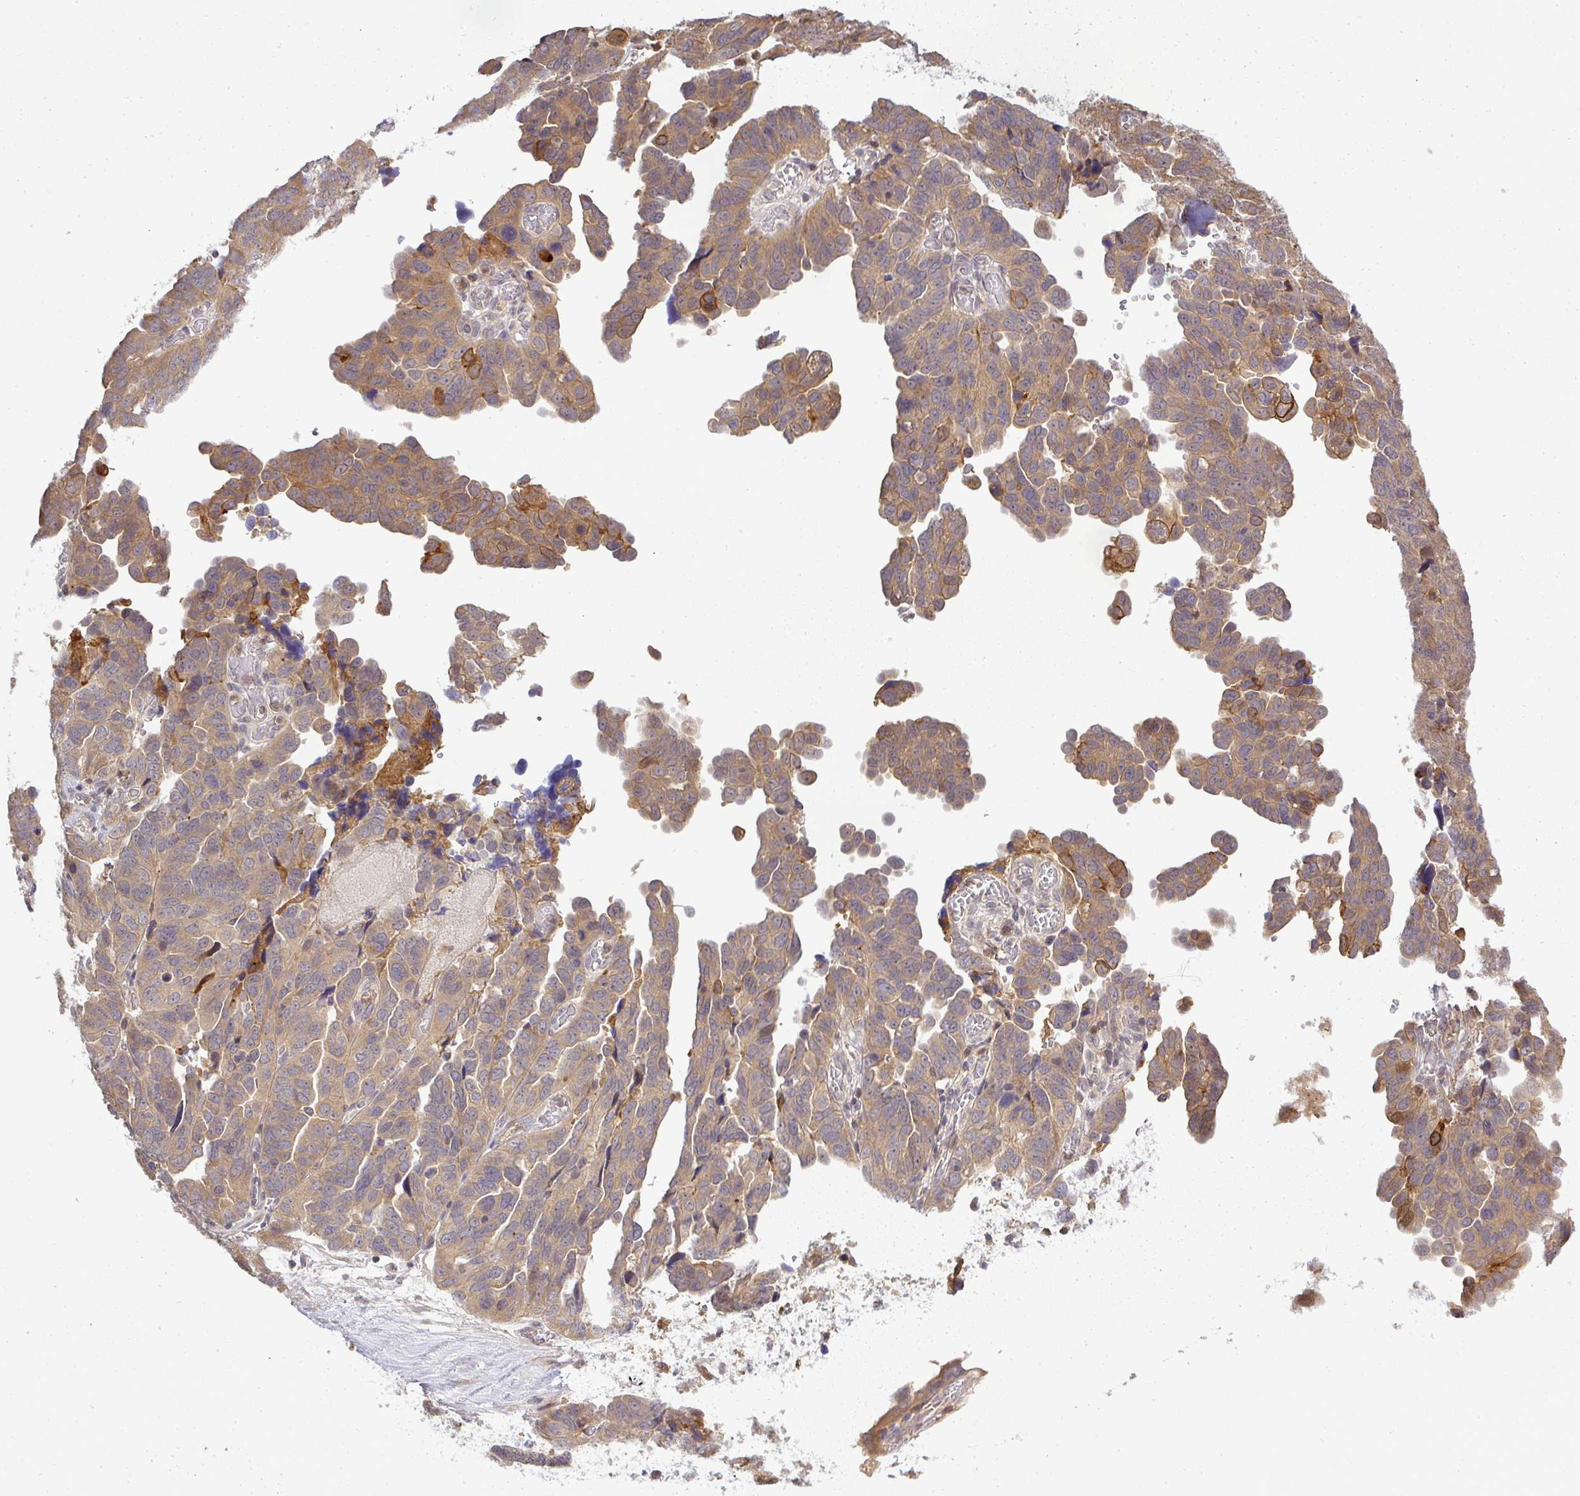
{"staining": {"intensity": "weak", "quantity": ">75%", "location": "cytoplasmic/membranous"}, "tissue": "ovarian cancer", "cell_type": "Tumor cells", "image_type": "cancer", "snomed": [{"axis": "morphology", "description": "Cystadenocarcinoma, serous, NOS"}, {"axis": "topography", "description": "Ovary"}], "caption": "Protein staining shows weak cytoplasmic/membranous staining in about >75% of tumor cells in ovarian cancer (serous cystadenocarcinoma).", "gene": "FAM153A", "patient": {"sex": "female", "age": 64}}